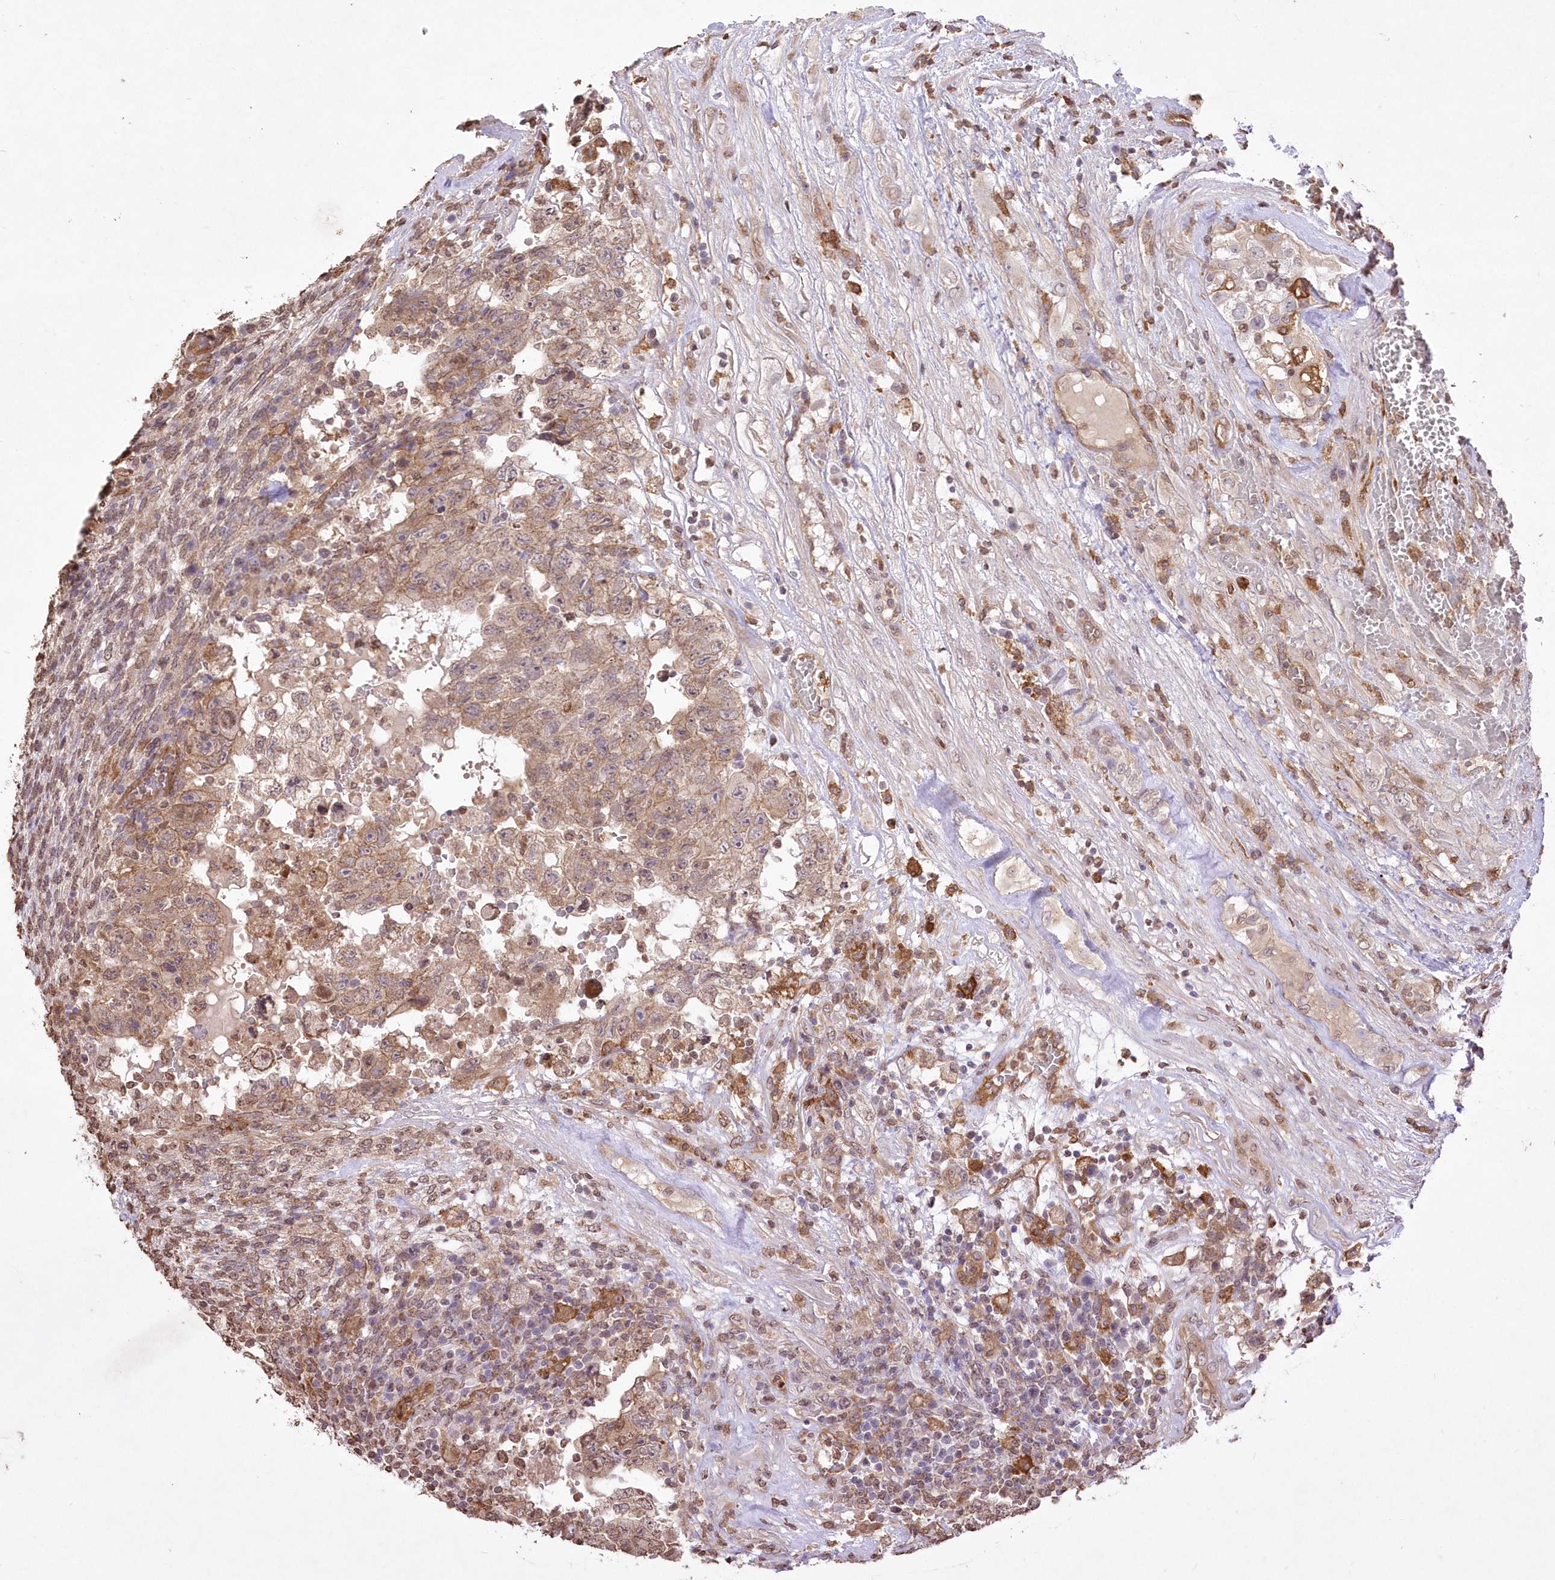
{"staining": {"intensity": "weak", "quantity": ">75%", "location": "cytoplasmic/membranous"}, "tissue": "testis cancer", "cell_type": "Tumor cells", "image_type": "cancer", "snomed": [{"axis": "morphology", "description": "Carcinoma, Embryonal, NOS"}, {"axis": "topography", "description": "Testis"}], "caption": "Immunohistochemistry (IHC) micrograph of neoplastic tissue: human testis embryonal carcinoma stained using IHC exhibits low levels of weak protein expression localized specifically in the cytoplasmic/membranous of tumor cells, appearing as a cytoplasmic/membranous brown color.", "gene": "FCHO2", "patient": {"sex": "male", "age": 36}}